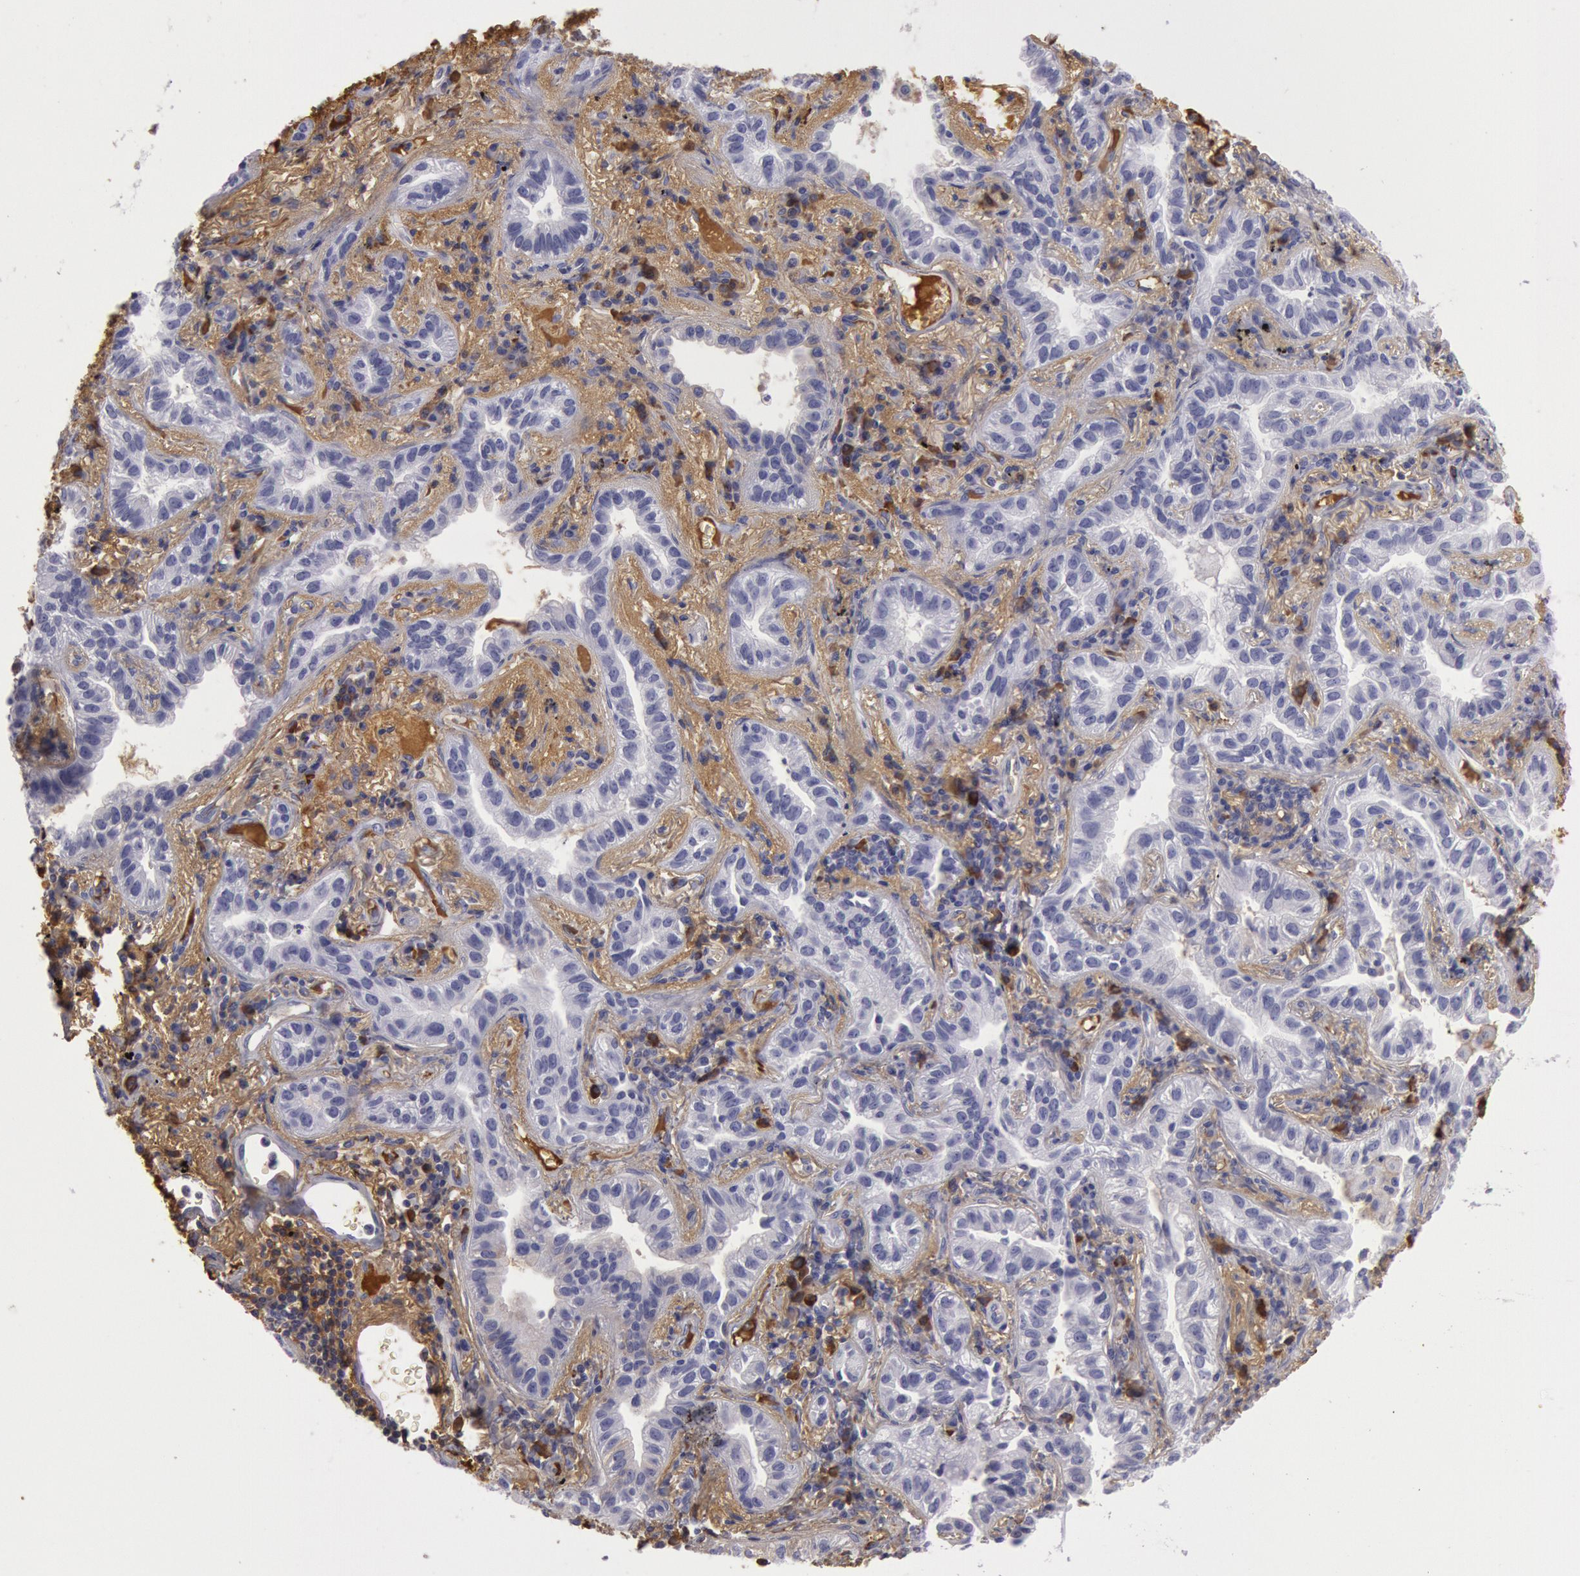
{"staining": {"intensity": "weak", "quantity": "25%-75%", "location": "cytoplasmic/membranous"}, "tissue": "lung cancer", "cell_type": "Tumor cells", "image_type": "cancer", "snomed": [{"axis": "morphology", "description": "Adenocarcinoma, NOS"}, {"axis": "topography", "description": "Lung"}], "caption": "About 25%-75% of tumor cells in human lung cancer display weak cytoplasmic/membranous protein expression as visualized by brown immunohistochemical staining.", "gene": "IGHG1", "patient": {"sex": "female", "age": 50}}